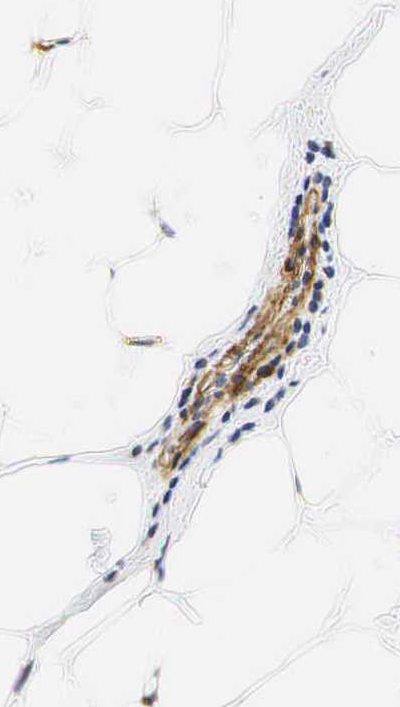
{"staining": {"intensity": "moderate", "quantity": "25%-75%", "location": "nuclear"}, "tissue": "breast cancer", "cell_type": "Tumor cells", "image_type": "cancer", "snomed": [{"axis": "morphology", "description": "Lobular carcinoma"}, {"axis": "topography", "description": "Breast"}], "caption": "Breast cancer (lobular carcinoma) stained for a protein reveals moderate nuclear positivity in tumor cells. (Stains: DAB in brown, nuclei in blue, Microscopy: brightfield microscopy at high magnification).", "gene": "ACTA2", "patient": {"sex": "female", "age": 56}}